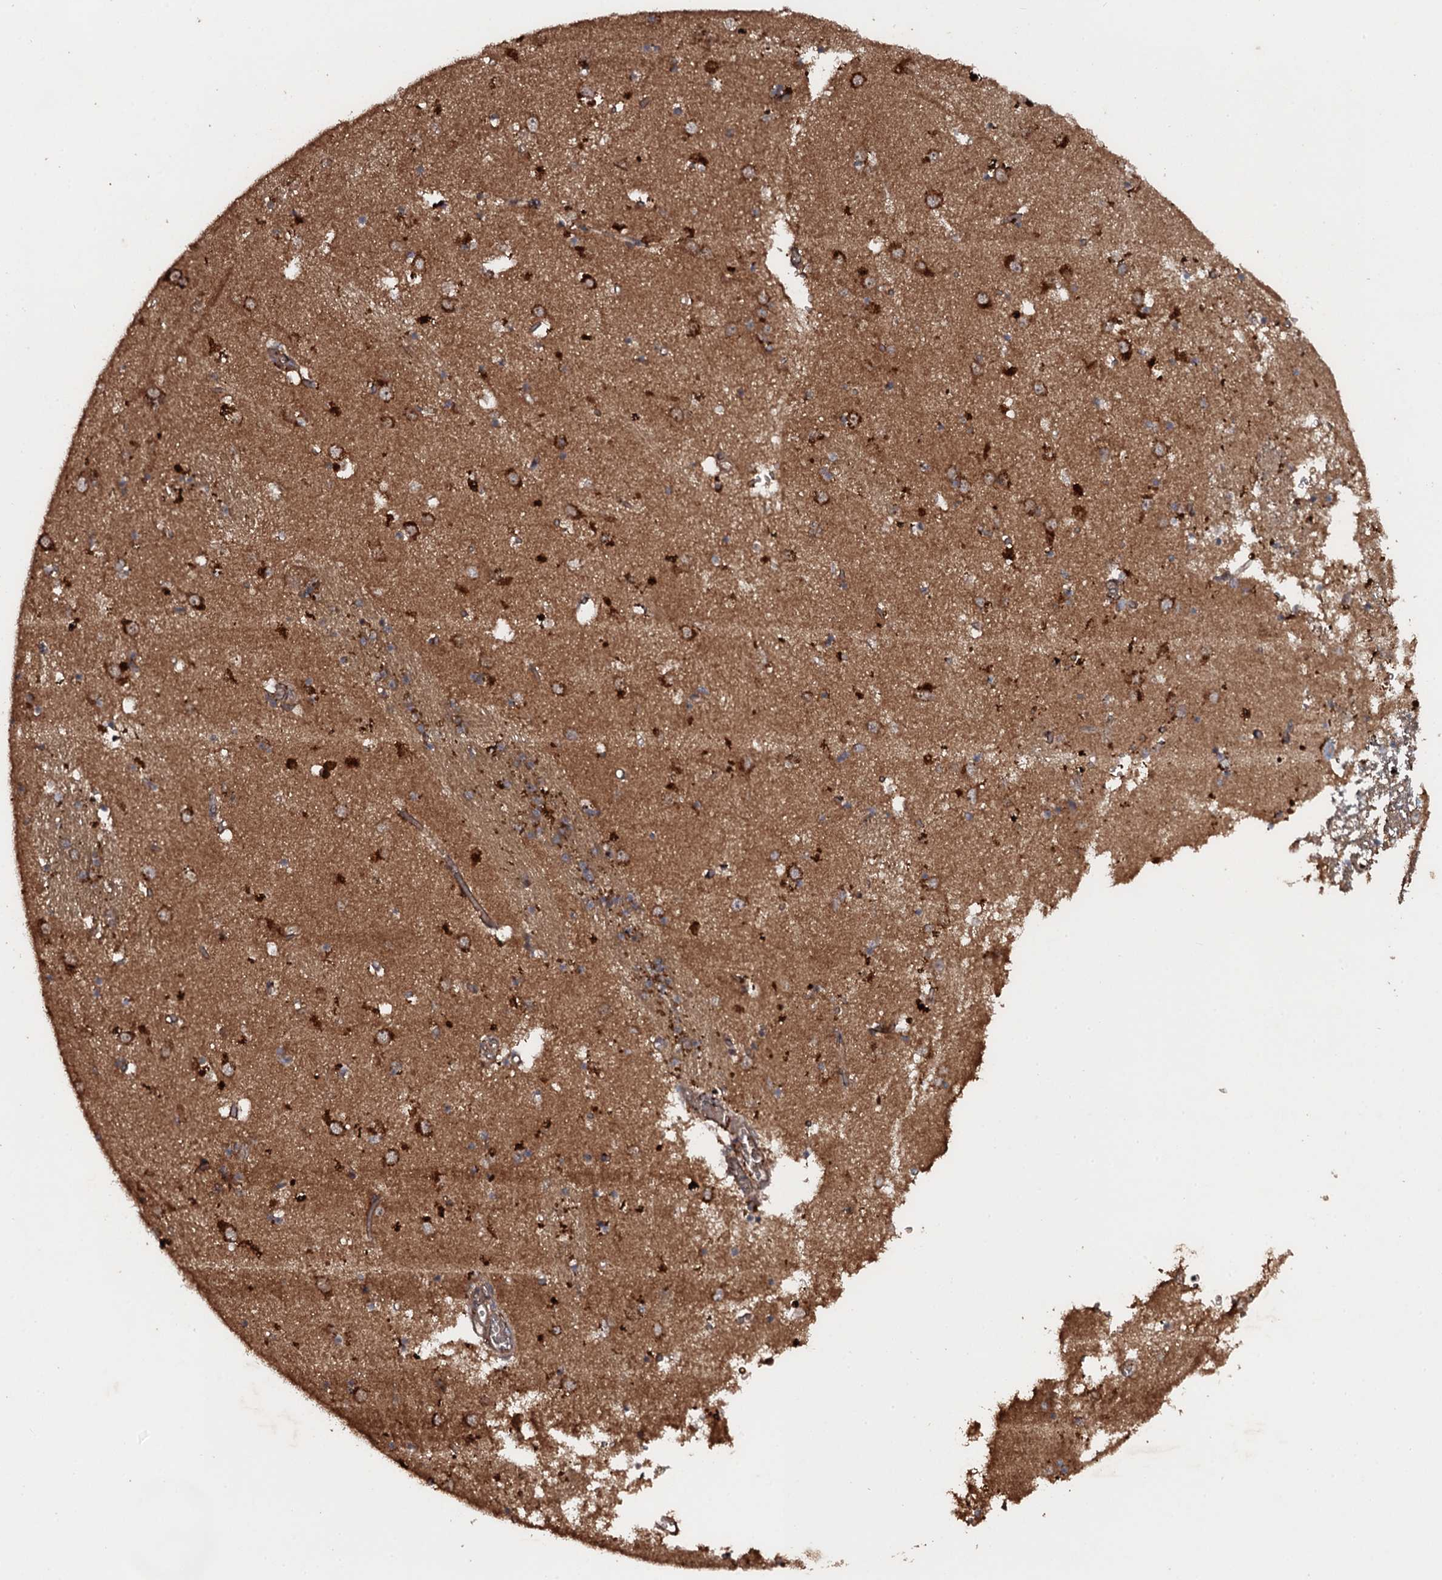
{"staining": {"intensity": "moderate", "quantity": ">75%", "location": "cytoplasmic/membranous"}, "tissue": "caudate", "cell_type": "Glial cells", "image_type": "normal", "snomed": [{"axis": "morphology", "description": "Normal tissue, NOS"}, {"axis": "topography", "description": "Lateral ventricle wall"}], "caption": "DAB (3,3'-diaminobenzidine) immunohistochemical staining of benign human caudate demonstrates moderate cytoplasmic/membranous protein staining in about >75% of glial cells. (DAB IHC, brown staining for protein, blue staining for nuclei).", "gene": "ADGRG3", "patient": {"sex": "male", "age": 70}}